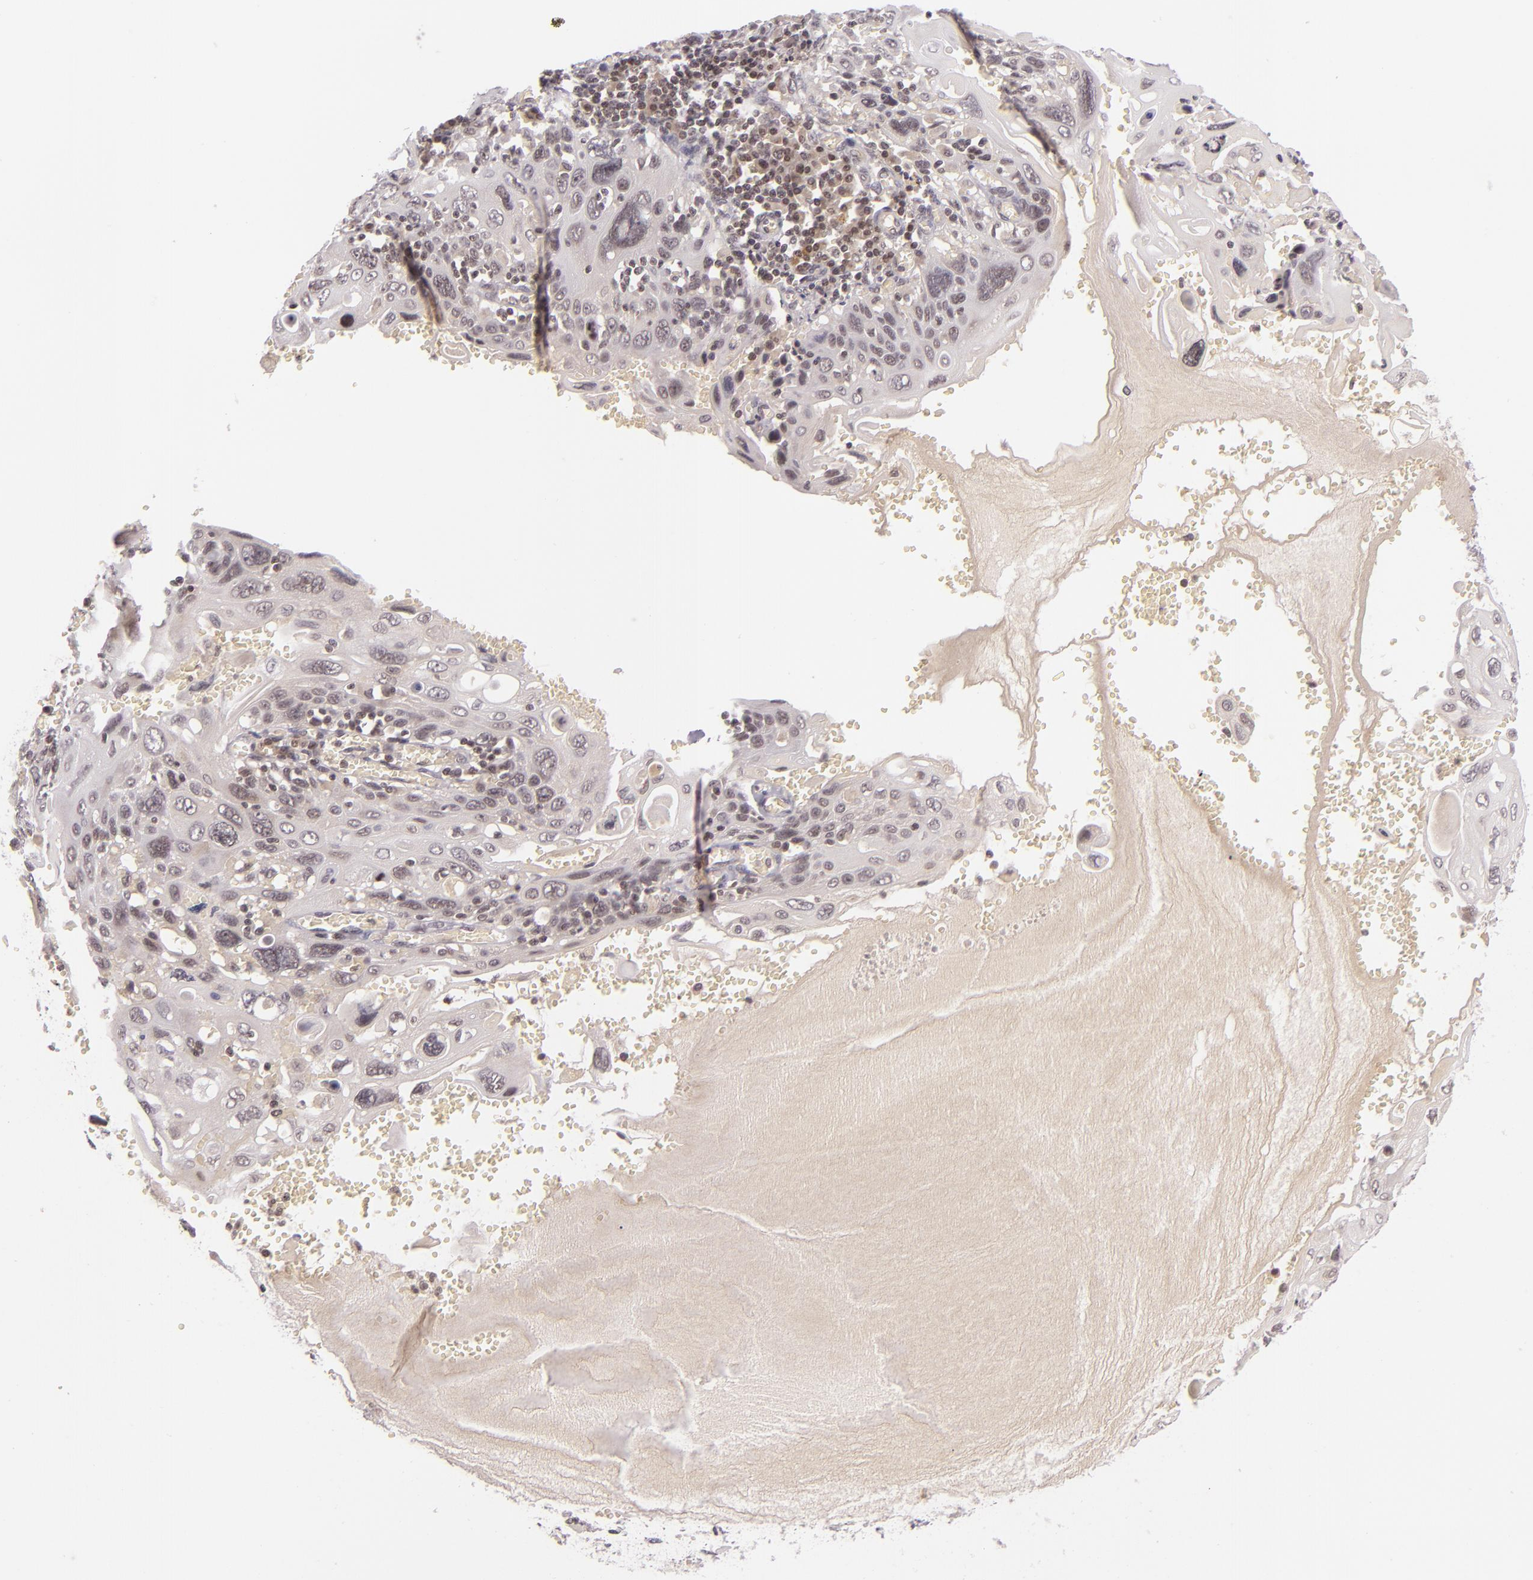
{"staining": {"intensity": "negative", "quantity": "none", "location": "none"}, "tissue": "cervical cancer", "cell_type": "Tumor cells", "image_type": "cancer", "snomed": [{"axis": "morphology", "description": "Squamous cell carcinoma, NOS"}, {"axis": "topography", "description": "Cervix"}], "caption": "A high-resolution histopathology image shows immunohistochemistry staining of cervical squamous cell carcinoma, which demonstrates no significant staining in tumor cells.", "gene": "CASP8", "patient": {"sex": "female", "age": 54}}